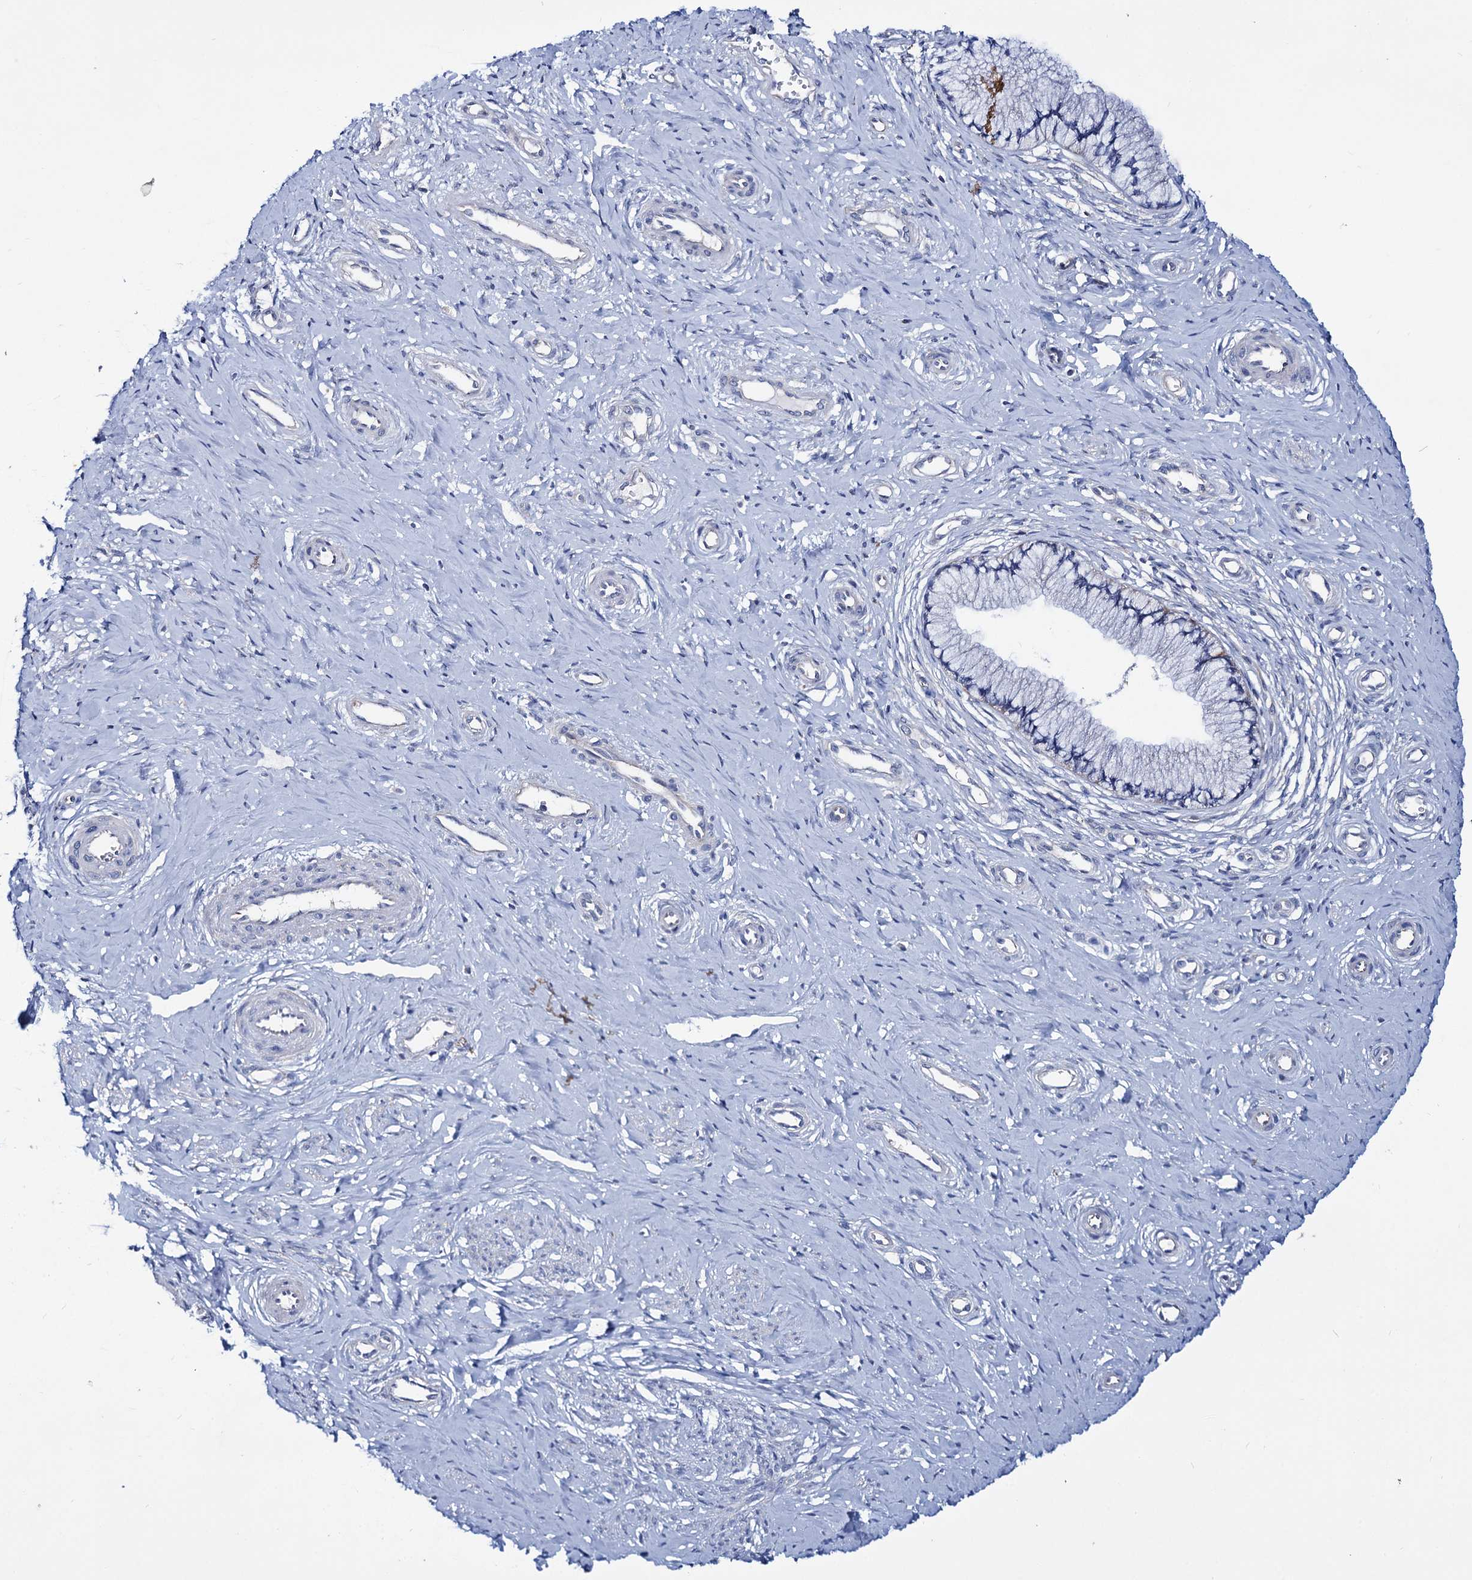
{"staining": {"intensity": "negative", "quantity": "none", "location": "none"}, "tissue": "cervix", "cell_type": "Glandular cells", "image_type": "normal", "snomed": [{"axis": "morphology", "description": "Normal tissue, NOS"}, {"axis": "topography", "description": "Cervix"}], "caption": "High power microscopy histopathology image of an immunohistochemistry (IHC) micrograph of normal cervix, revealing no significant expression in glandular cells.", "gene": "TRIM55", "patient": {"sex": "female", "age": 36}}